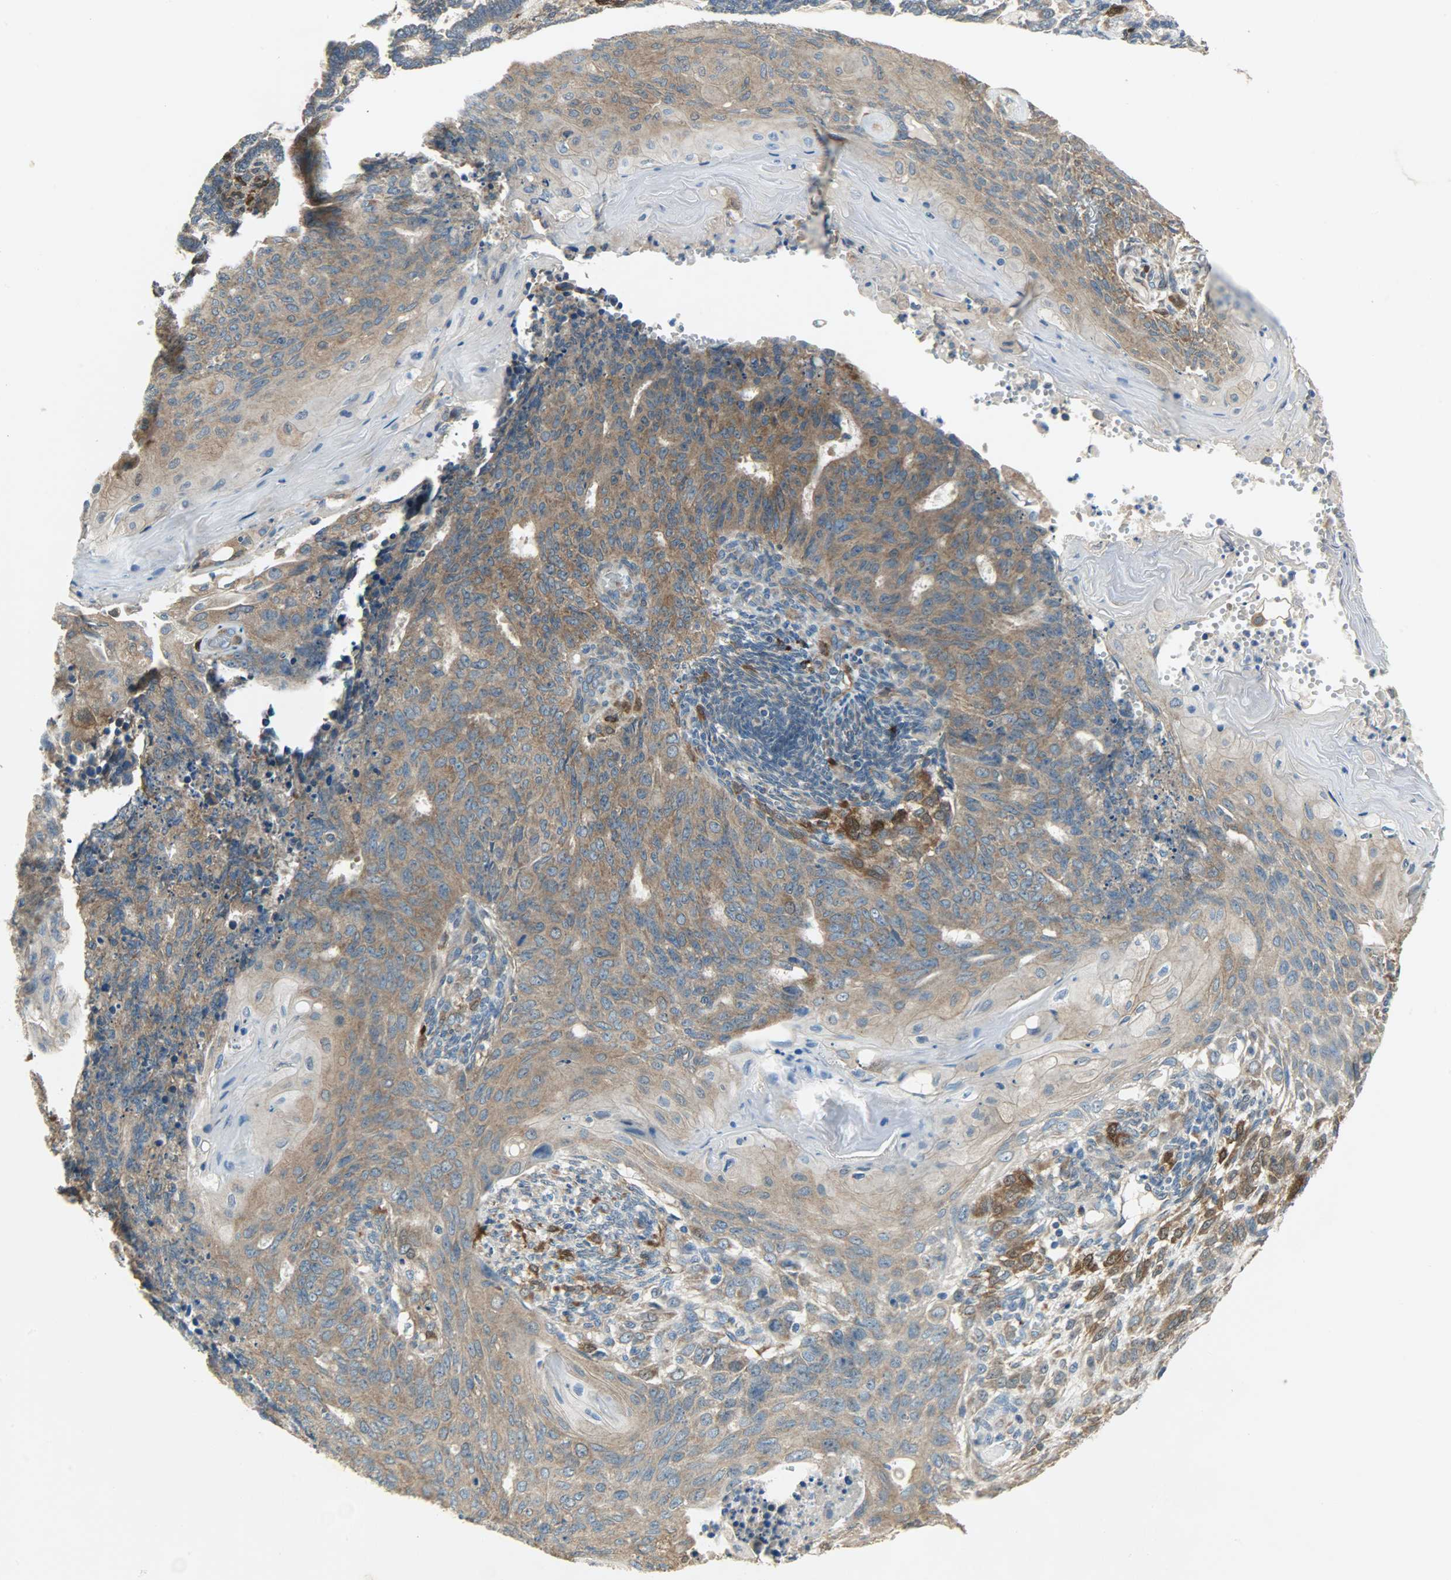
{"staining": {"intensity": "strong", "quantity": ">75%", "location": "cytoplasmic/membranous"}, "tissue": "endometrial cancer", "cell_type": "Tumor cells", "image_type": "cancer", "snomed": [{"axis": "morphology", "description": "Neoplasm, malignant, NOS"}, {"axis": "topography", "description": "Endometrium"}], "caption": "The photomicrograph demonstrates staining of endometrial neoplasm (malignant), revealing strong cytoplasmic/membranous protein staining (brown color) within tumor cells. (IHC, brightfield microscopy, high magnification).", "gene": "C1orf198", "patient": {"sex": "female", "age": 74}}